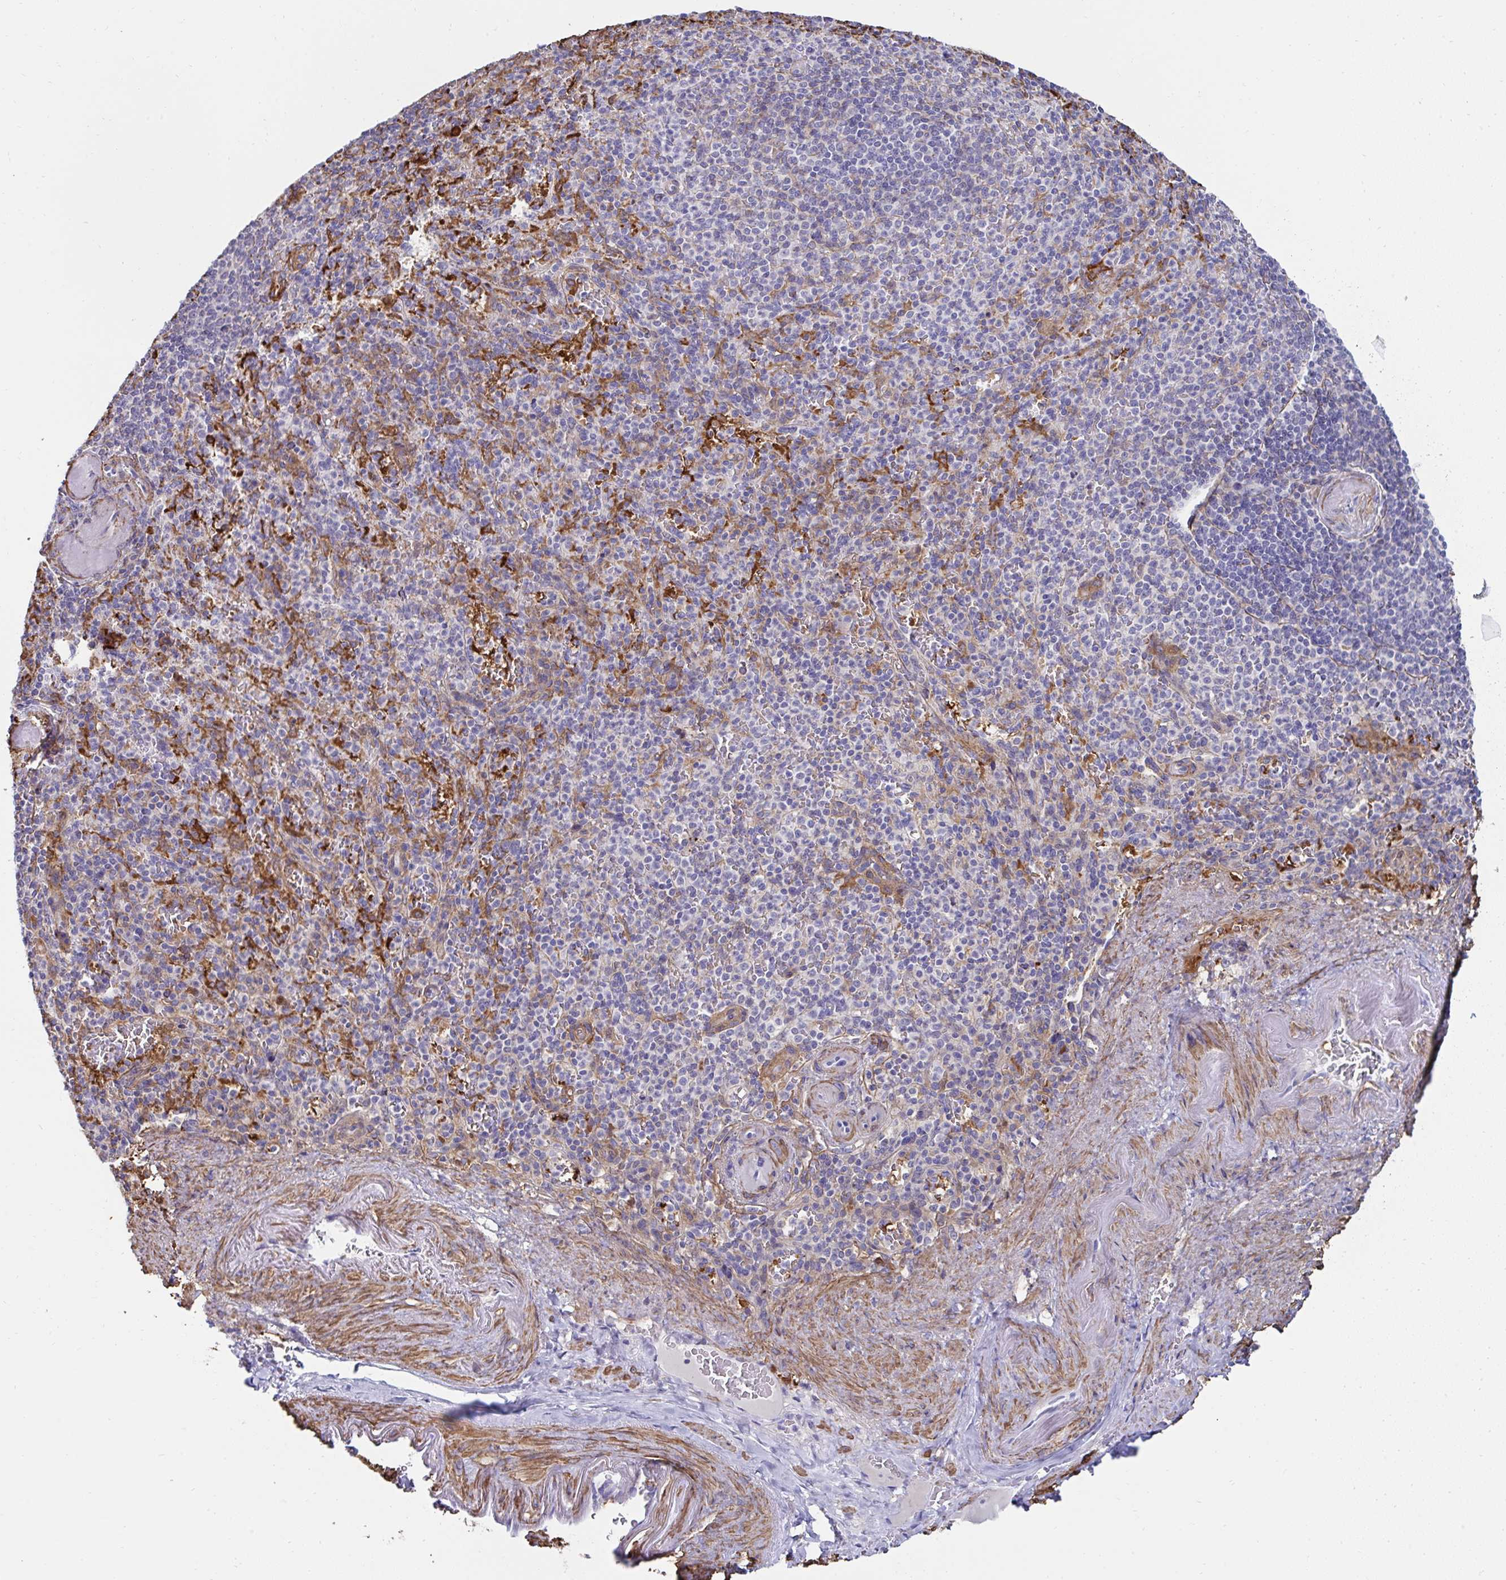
{"staining": {"intensity": "moderate", "quantity": "<25%", "location": "cytoplasmic/membranous"}, "tissue": "spleen", "cell_type": "Cells in red pulp", "image_type": "normal", "snomed": [{"axis": "morphology", "description": "Normal tissue, NOS"}, {"axis": "topography", "description": "Spleen"}], "caption": "About <25% of cells in red pulp in benign human spleen display moderate cytoplasmic/membranous protein expression as visualized by brown immunohistochemical staining.", "gene": "FBXL13", "patient": {"sex": "female", "age": 74}}